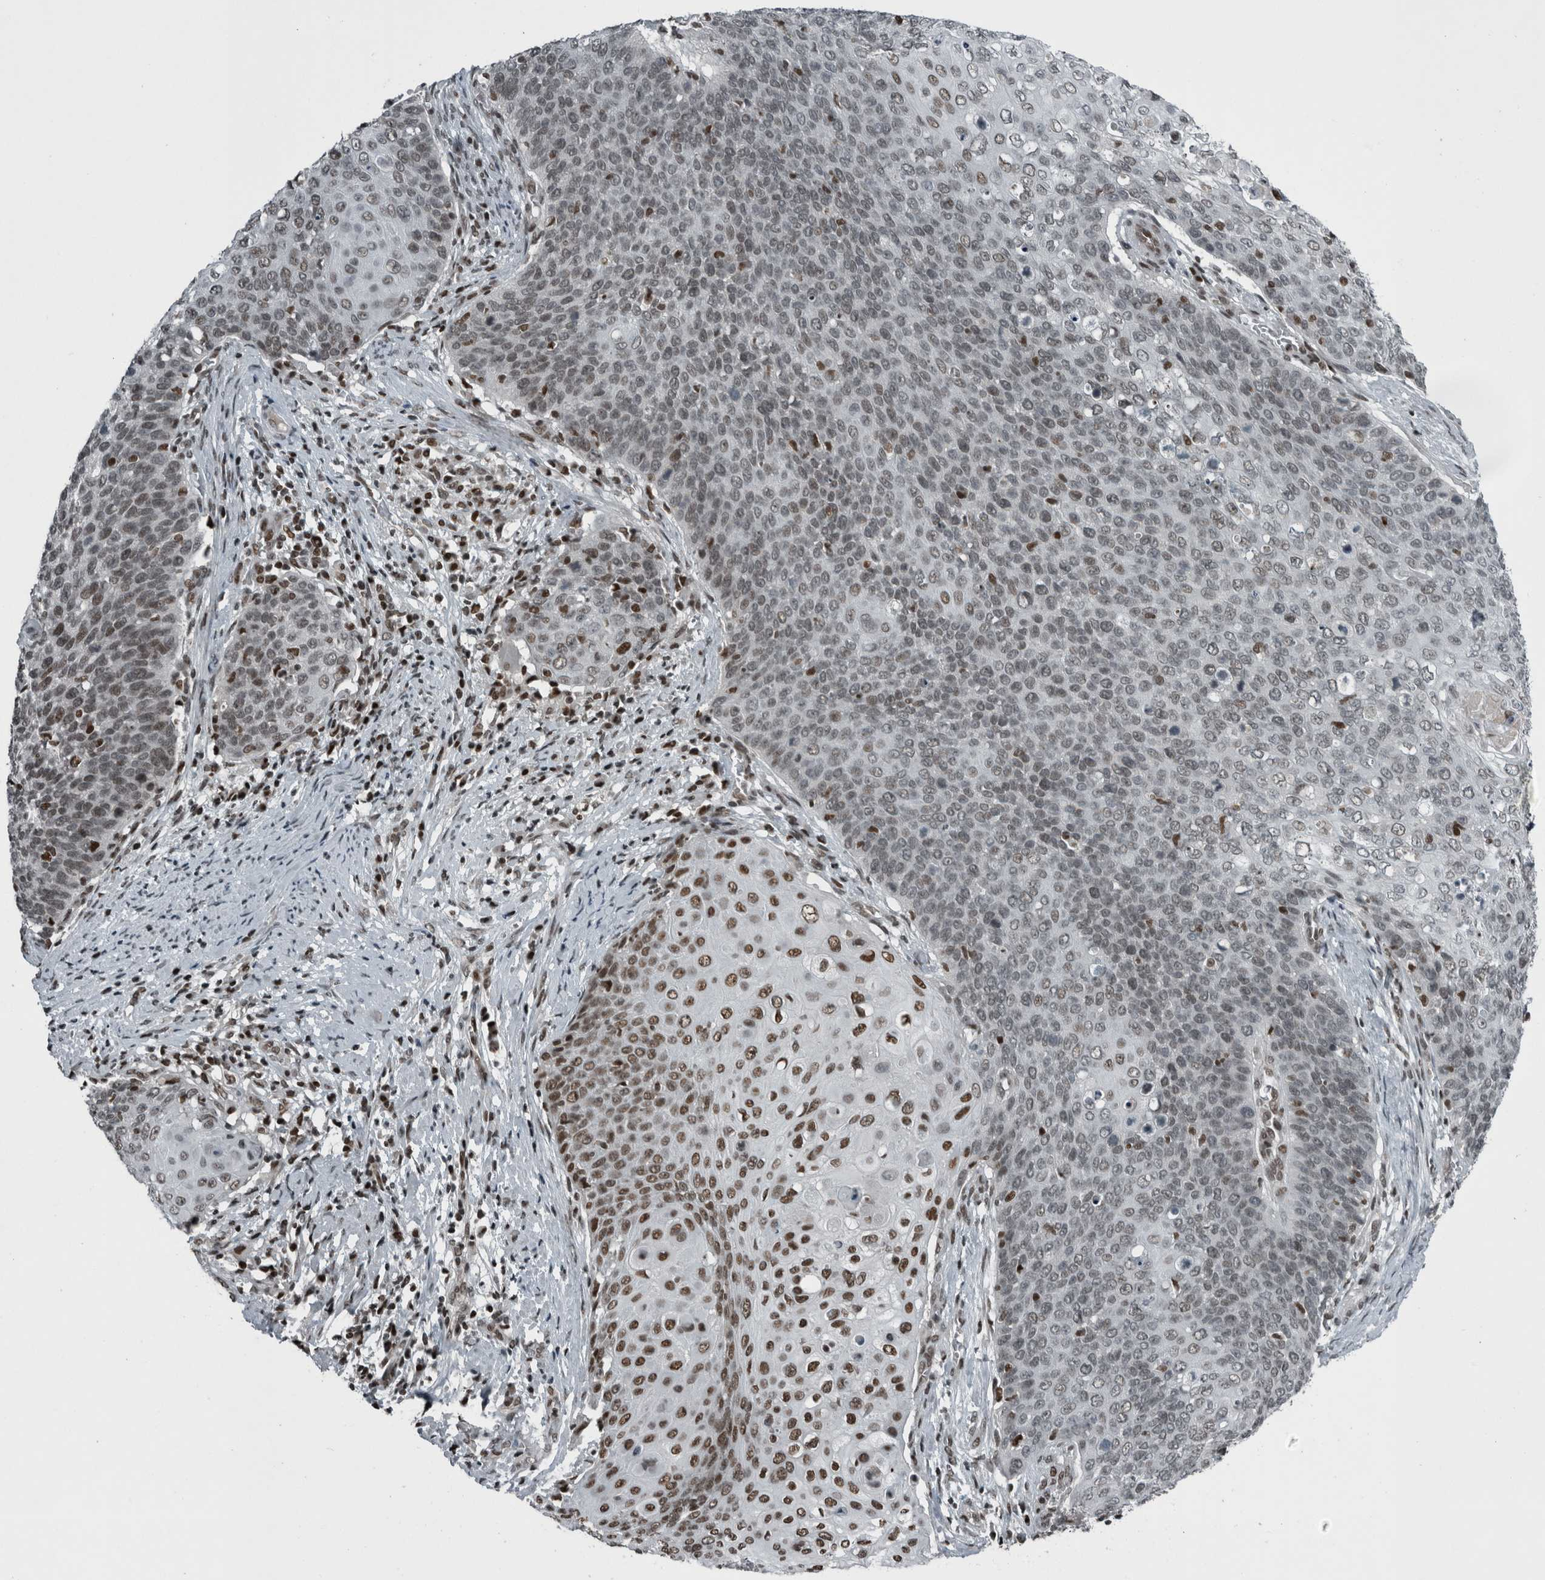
{"staining": {"intensity": "weak", "quantity": "25%-75%", "location": "nuclear"}, "tissue": "cervical cancer", "cell_type": "Tumor cells", "image_type": "cancer", "snomed": [{"axis": "morphology", "description": "Squamous cell carcinoma, NOS"}, {"axis": "topography", "description": "Cervix"}], "caption": "Immunohistochemistry (DAB) staining of cervical squamous cell carcinoma exhibits weak nuclear protein expression in about 25%-75% of tumor cells. (IHC, brightfield microscopy, high magnification).", "gene": "UNC50", "patient": {"sex": "female", "age": 39}}